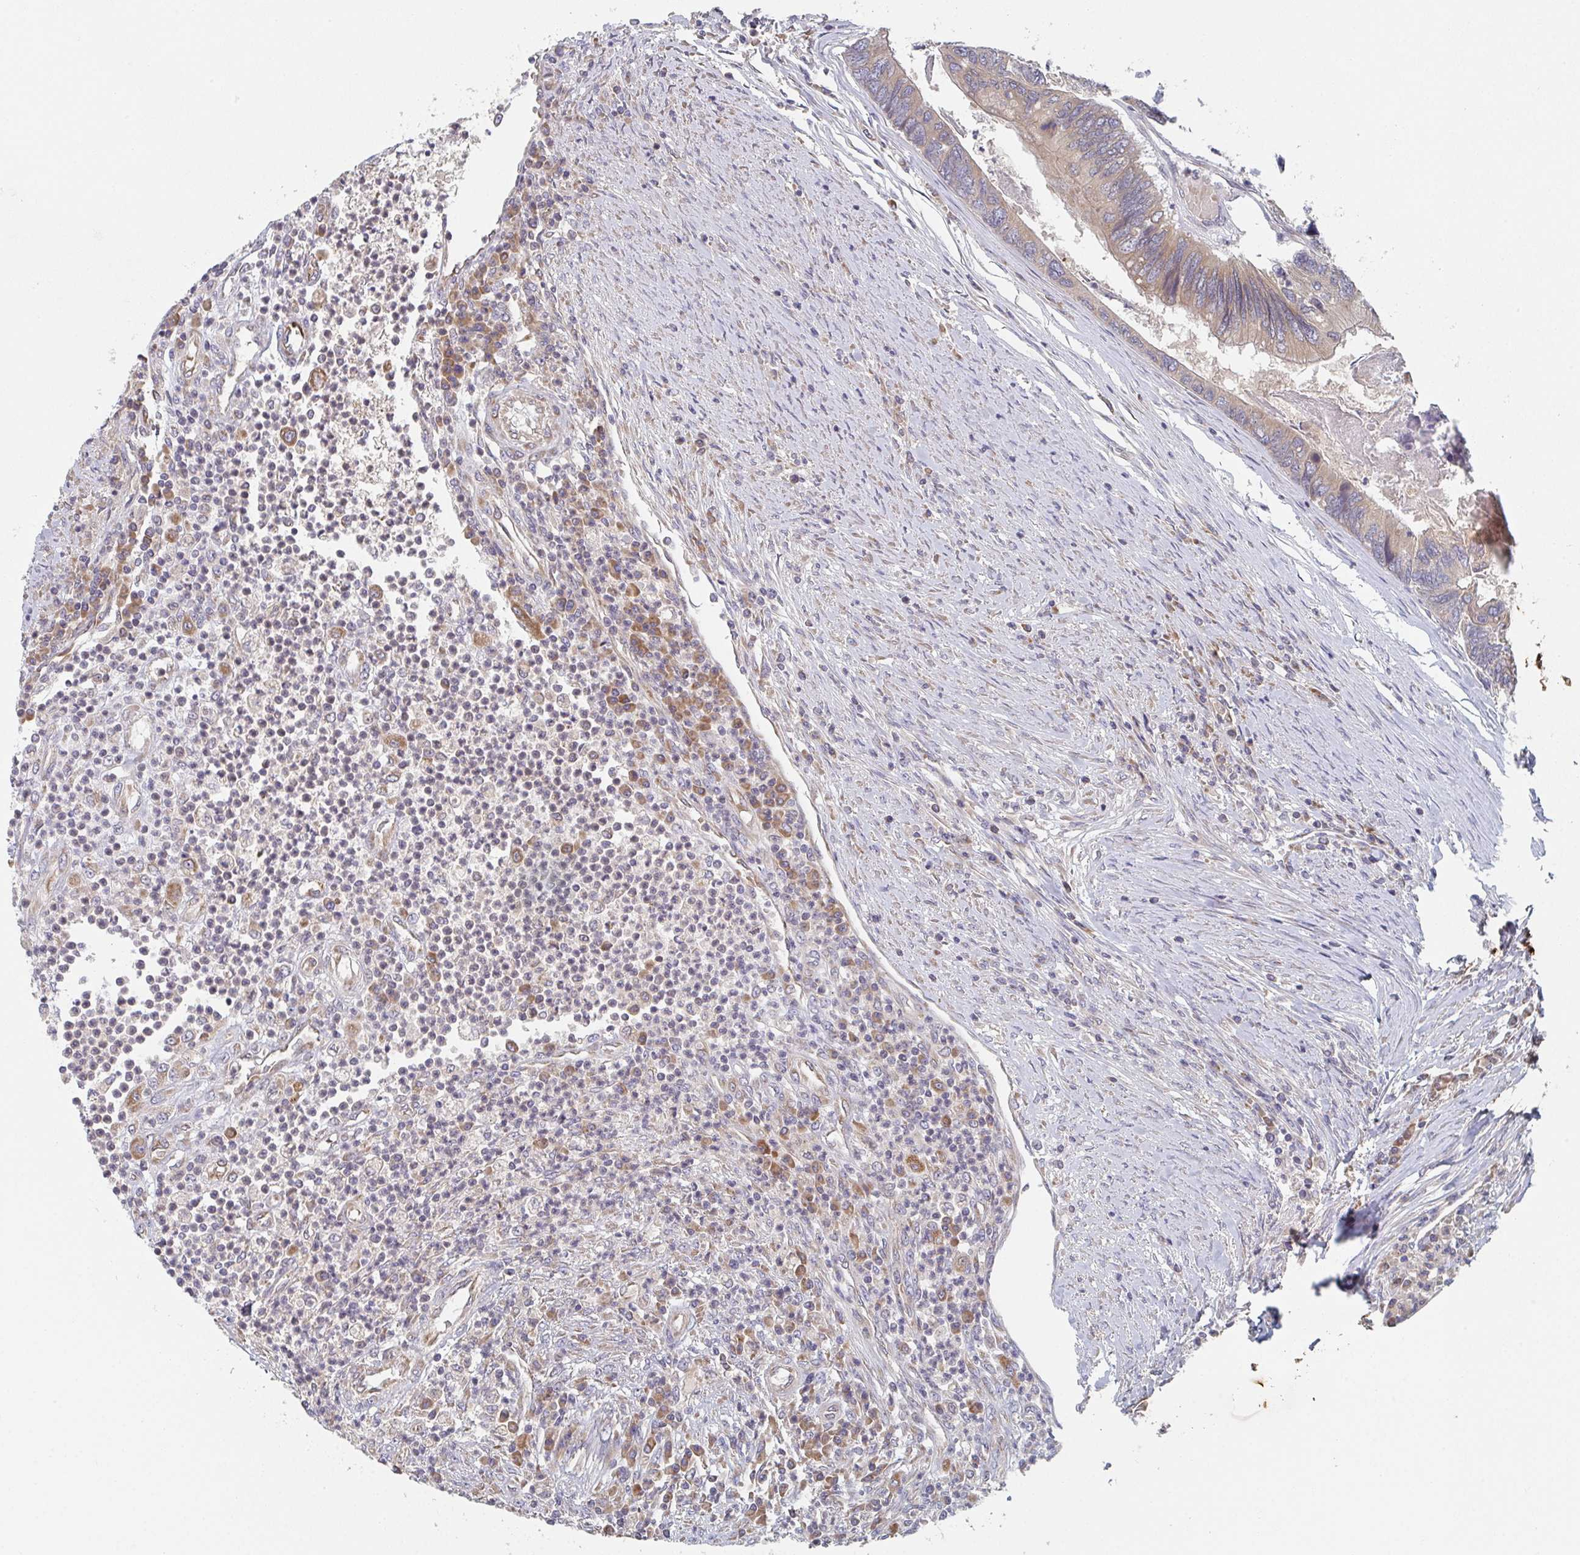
{"staining": {"intensity": "weak", "quantity": ">75%", "location": "cytoplasmic/membranous"}, "tissue": "colorectal cancer", "cell_type": "Tumor cells", "image_type": "cancer", "snomed": [{"axis": "morphology", "description": "Adenocarcinoma, NOS"}, {"axis": "topography", "description": "Colon"}], "caption": "A low amount of weak cytoplasmic/membranous positivity is appreciated in approximately >75% of tumor cells in colorectal cancer (adenocarcinoma) tissue.", "gene": "ELOVL1", "patient": {"sex": "female", "age": 67}}